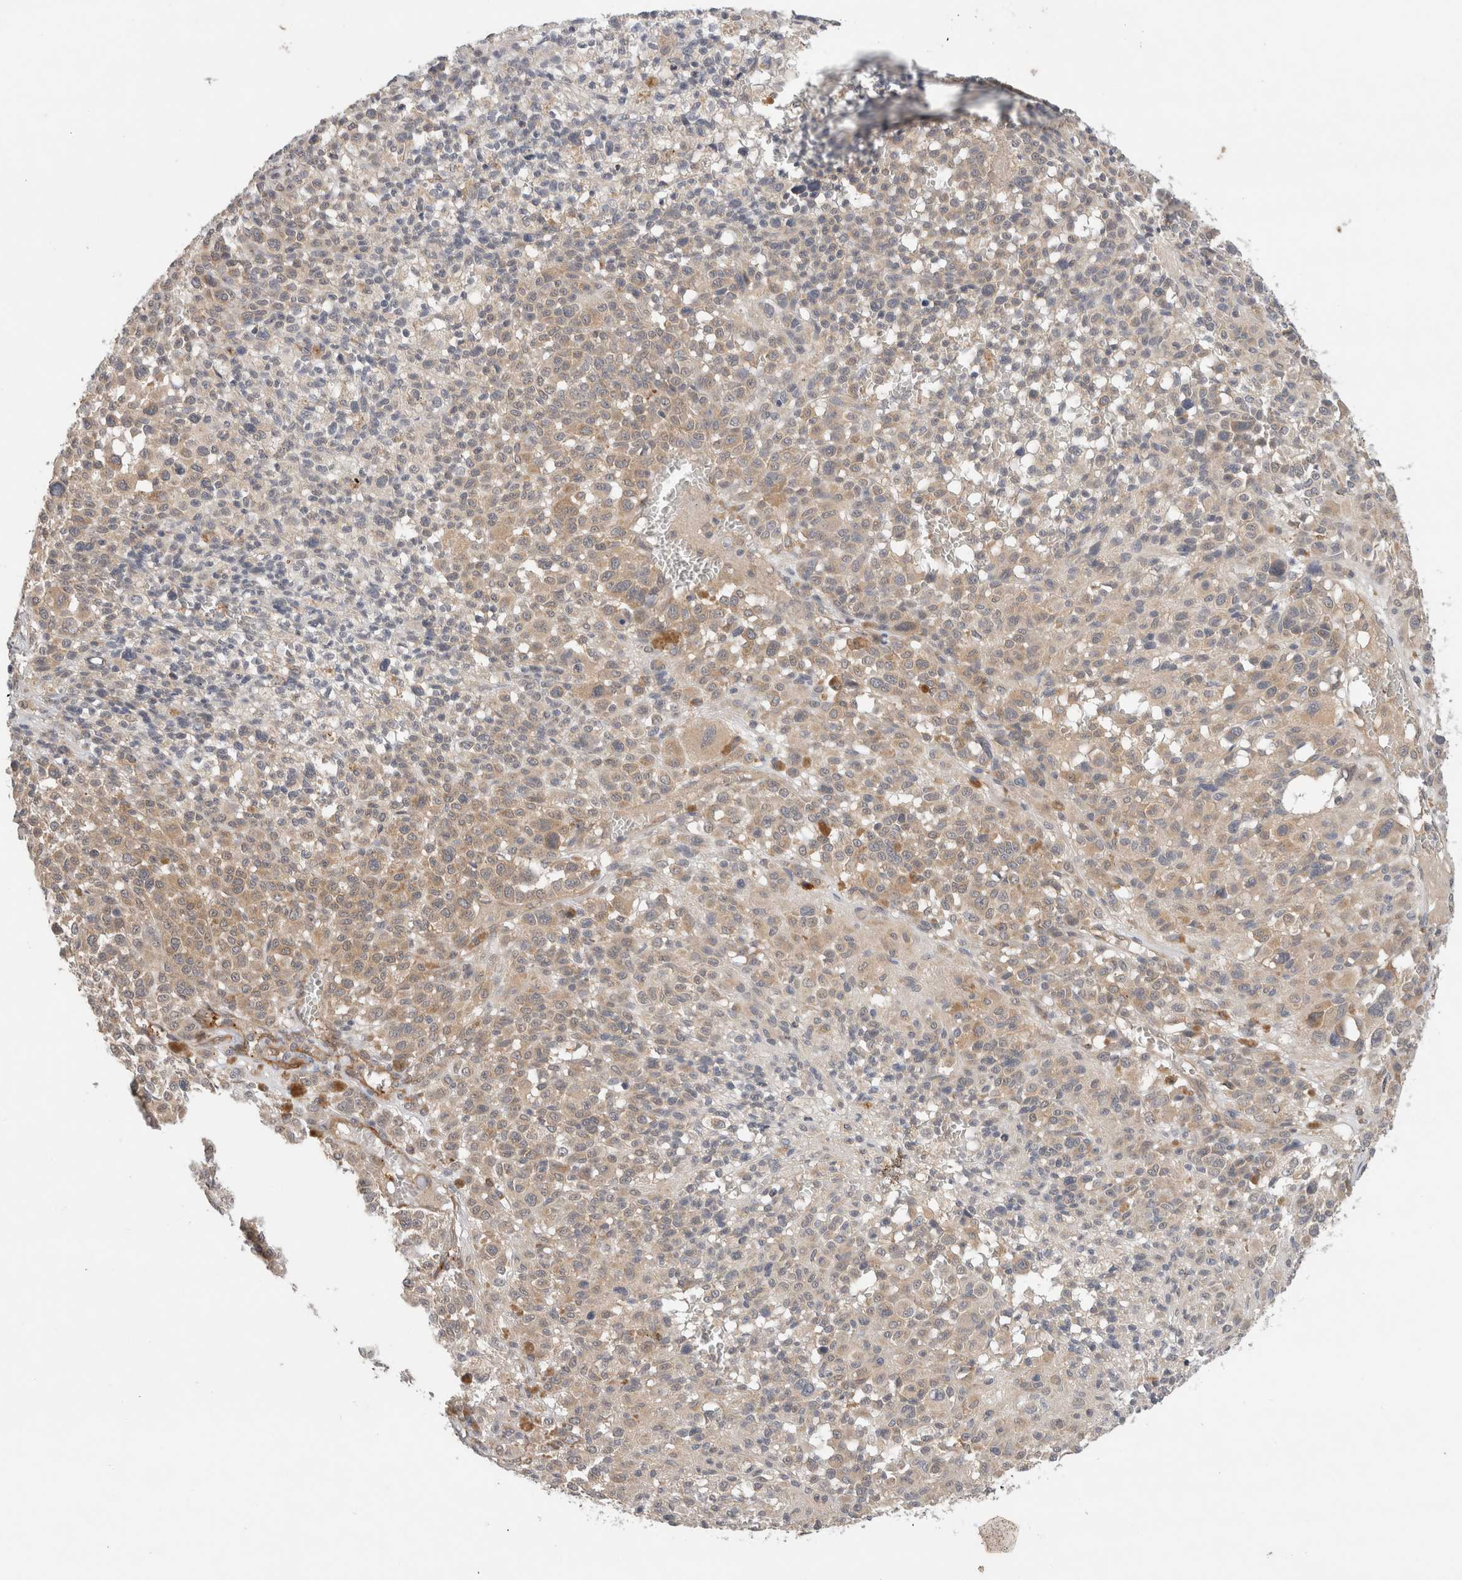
{"staining": {"intensity": "weak", "quantity": ">75%", "location": "cytoplasmic/membranous"}, "tissue": "melanoma", "cell_type": "Tumor cells", "image_type": "cancer", "snomed": [{"axis": "morphology", "description": "Malignant melanoma, Metastatic site"}, {"axis": "topography", "description": "Skin"}], "caption": "Immunohistochemistry micrograph of neoplastic tissue: human malignant melanoma (metastatic site) stained using immunohistochemistry (IHC) displays low levels of weak protein expression localized specifically in the cytoplasmic/membranous of tumor cells, appearing as a cytoplasmic/membranous brown color.", "gene": "SGK1", "patient": {"sex": "female", "age": 74}}